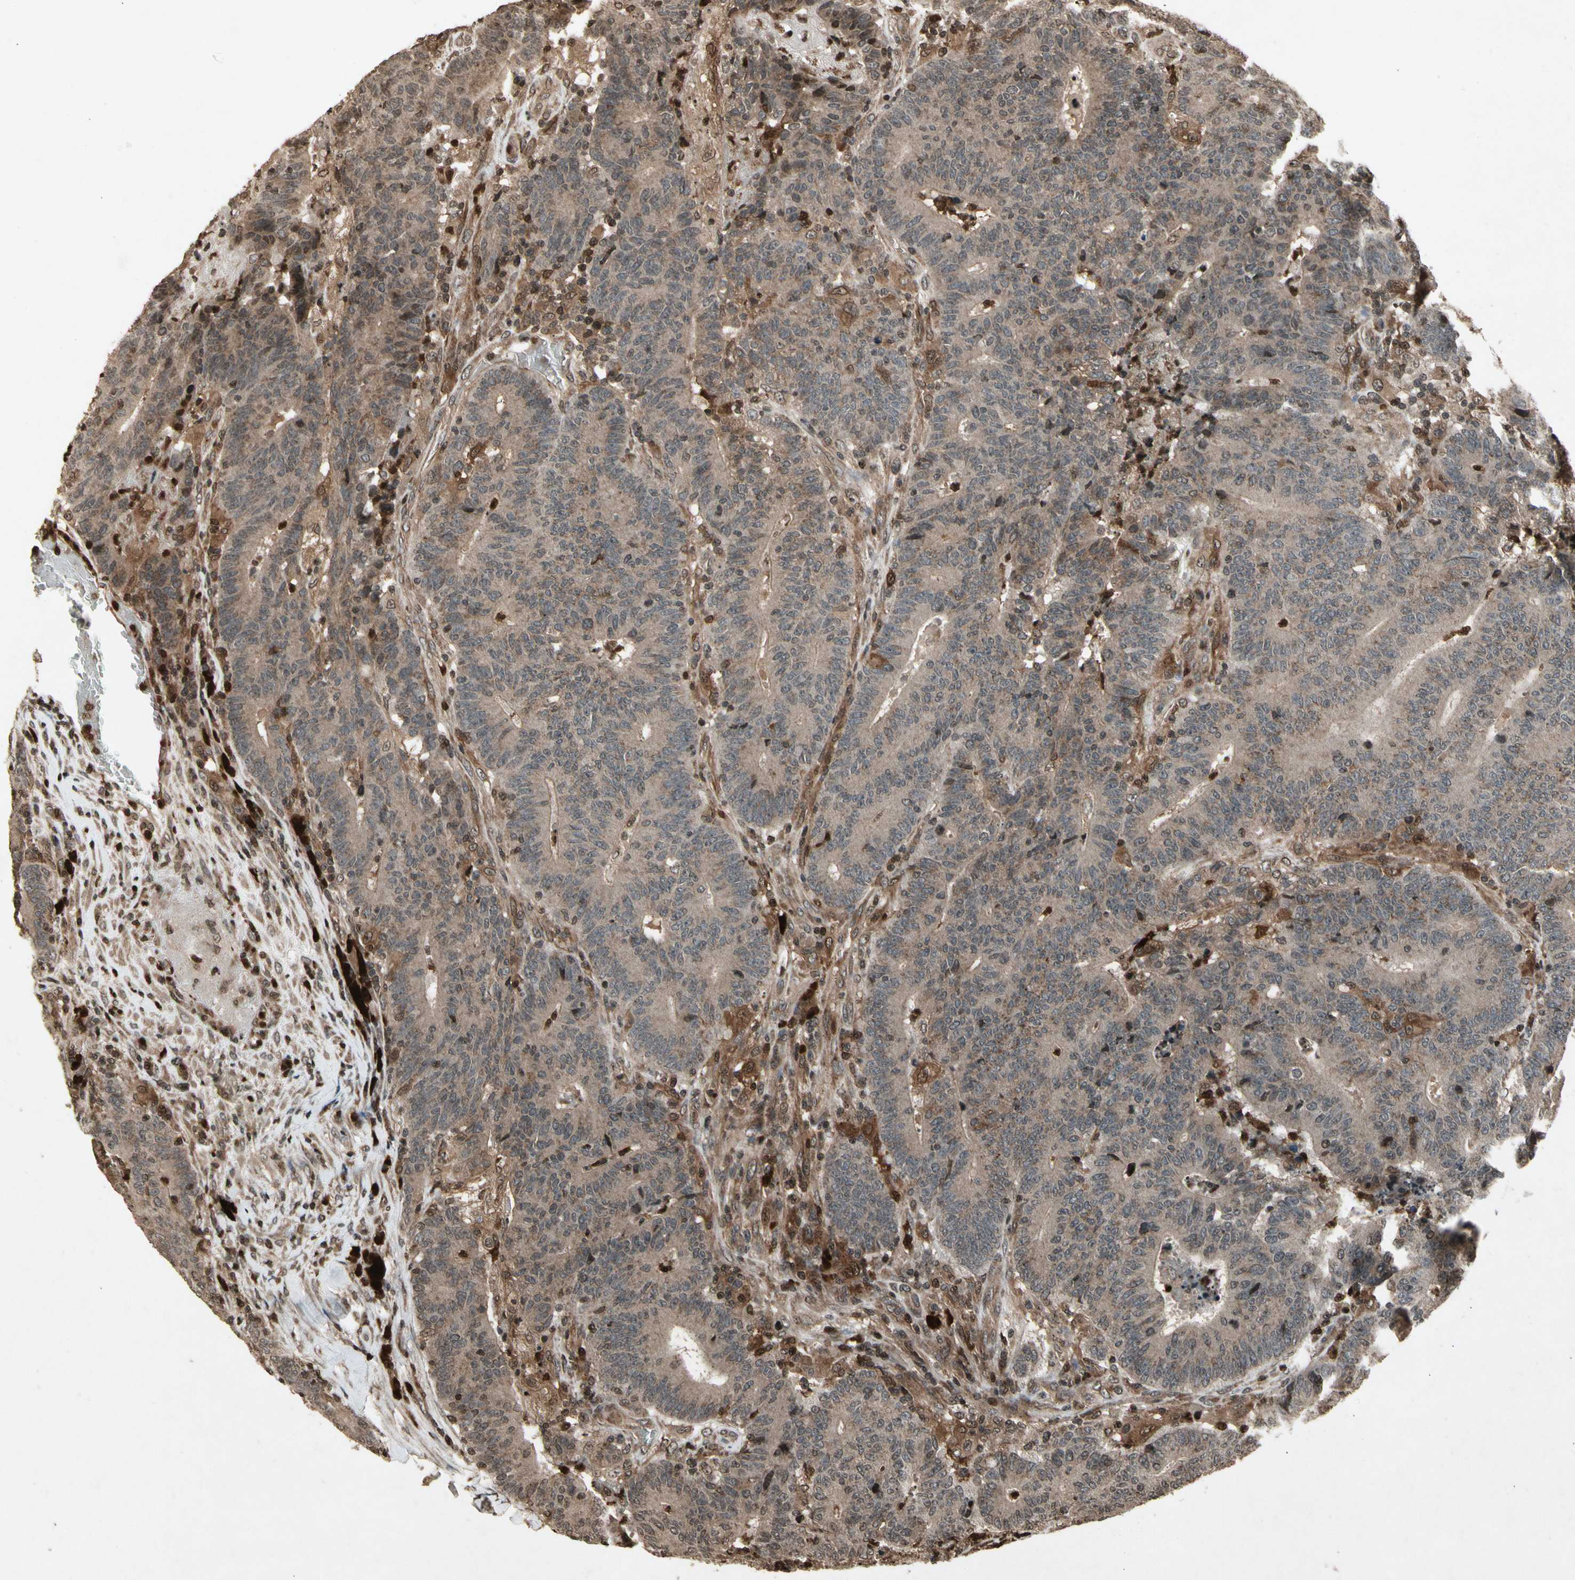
{"staining": {"intensity": "moderate", "quantity": ">75%", "location": "cytoplasmic/membranous"}, "tissue": "colorectal cancer", "cell_type": "Tumor cells", "image_type": "cancer", "snomed": [{"axis": "morphology", "description": "Normal tissue, NOS"}, {"axis": "morphology", "description": "Adenocarcinoma, NOS"}, {"axis": "topography", "description": "Colon"}], "caption": "Protein expression analysis of human adenocarcinoma (colorectal) reveals moderate cytoplasmic/membranous expression in approximately >75% of tumor cells. The staining is performed using DAB brown chromogen to label protein expression. The nuclei are counter-stained blue using hematoxylin.", "gene": "GLRX", "patient": {"sex": "female", "age": 75}}